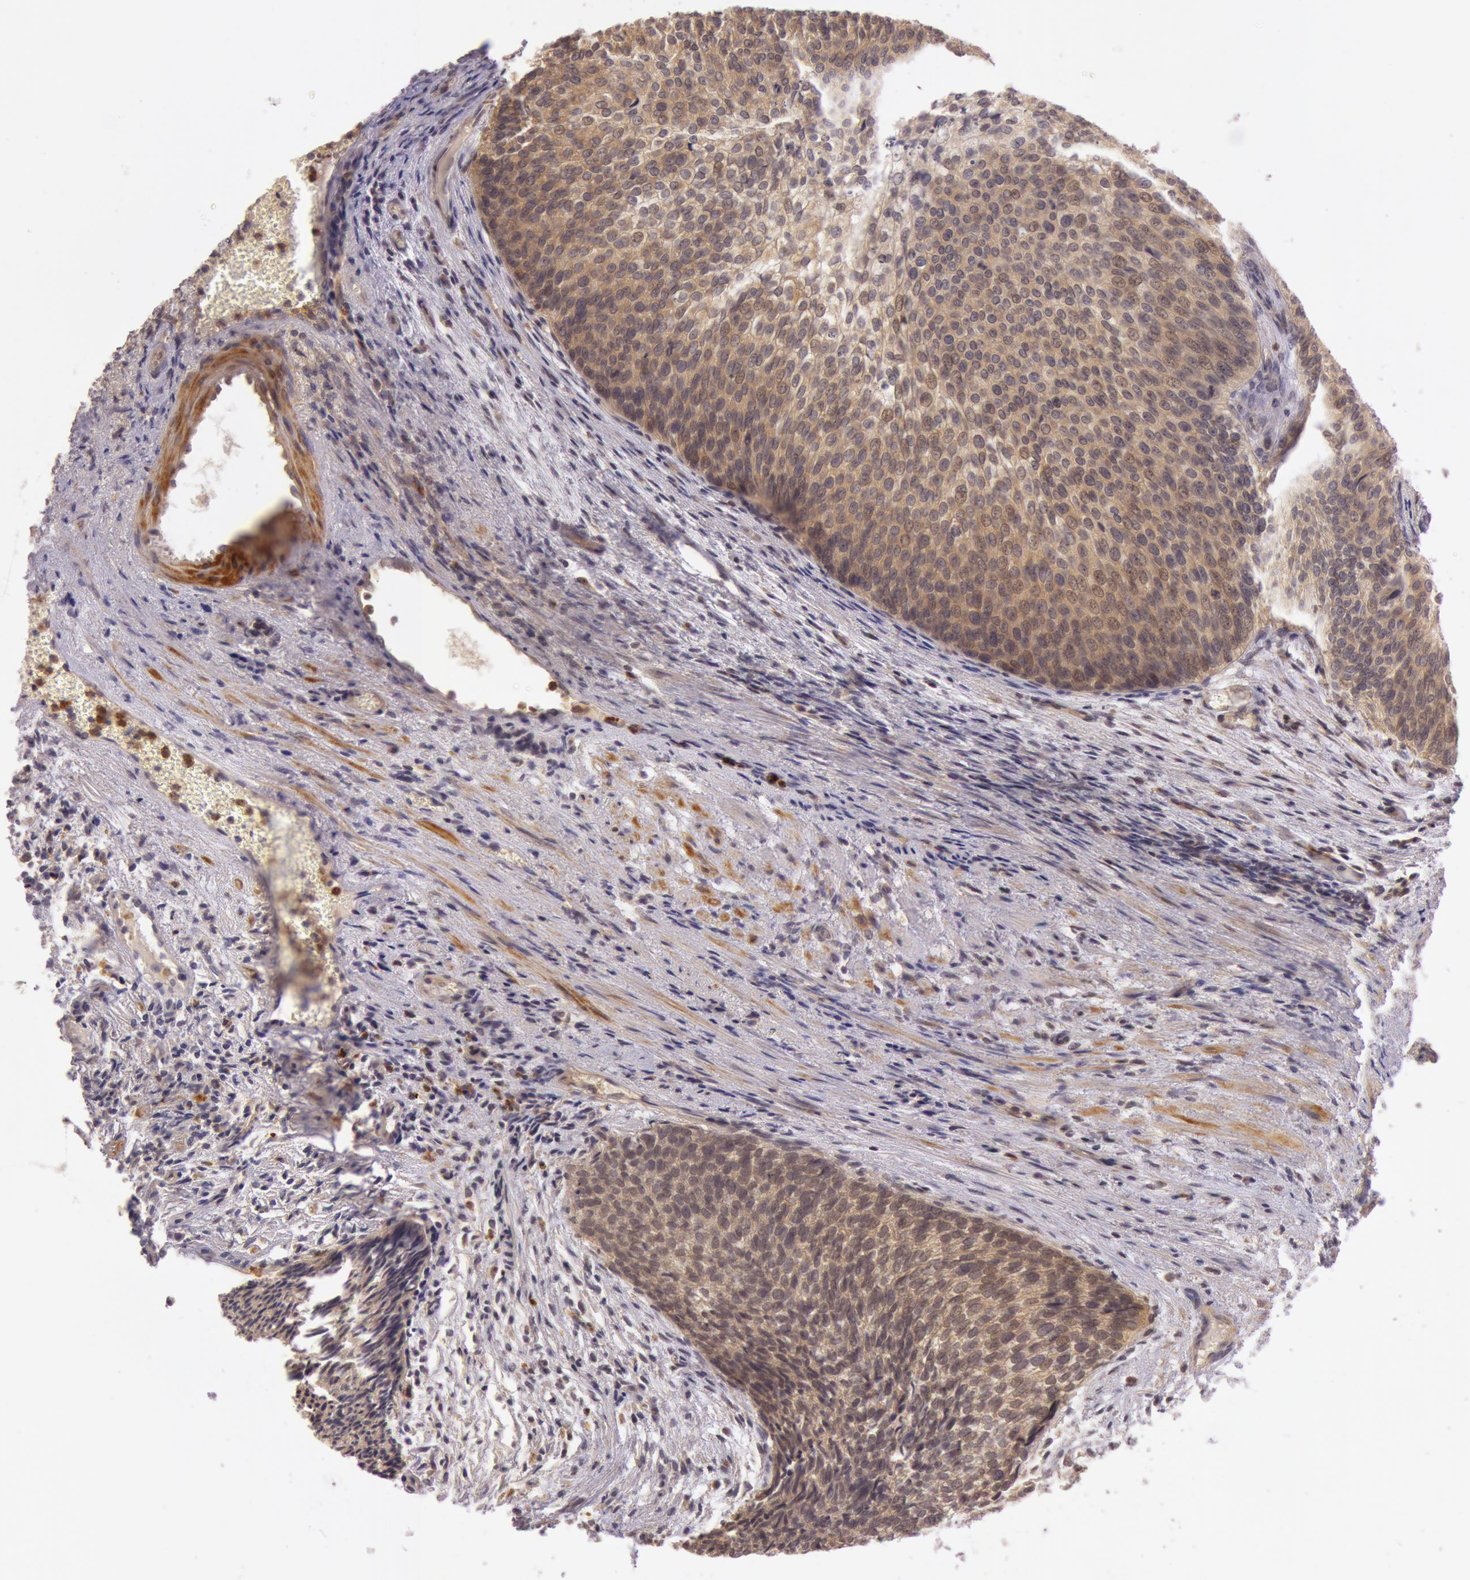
{"staining": {"intensity": "moderate", "quantity": ">75%", "location": "cytoplasmic/membranous"}, "tissue": "urothelial cancer", "cell_type": "Tumor cells", "image_type": "cancer", "snomed": [{"axis": "morphology", "description": "Urothelial carcinoma, Low grade"}, {"axis": "topography", "description": "Urinary bladder"}], "caption": "Urothelial carcinoma (low-grade) stained with a protein marker demonstrates moderate staining in tumor cells.", "gene": "ATG2B", "patient": {"sex": "male", "age": 84}}